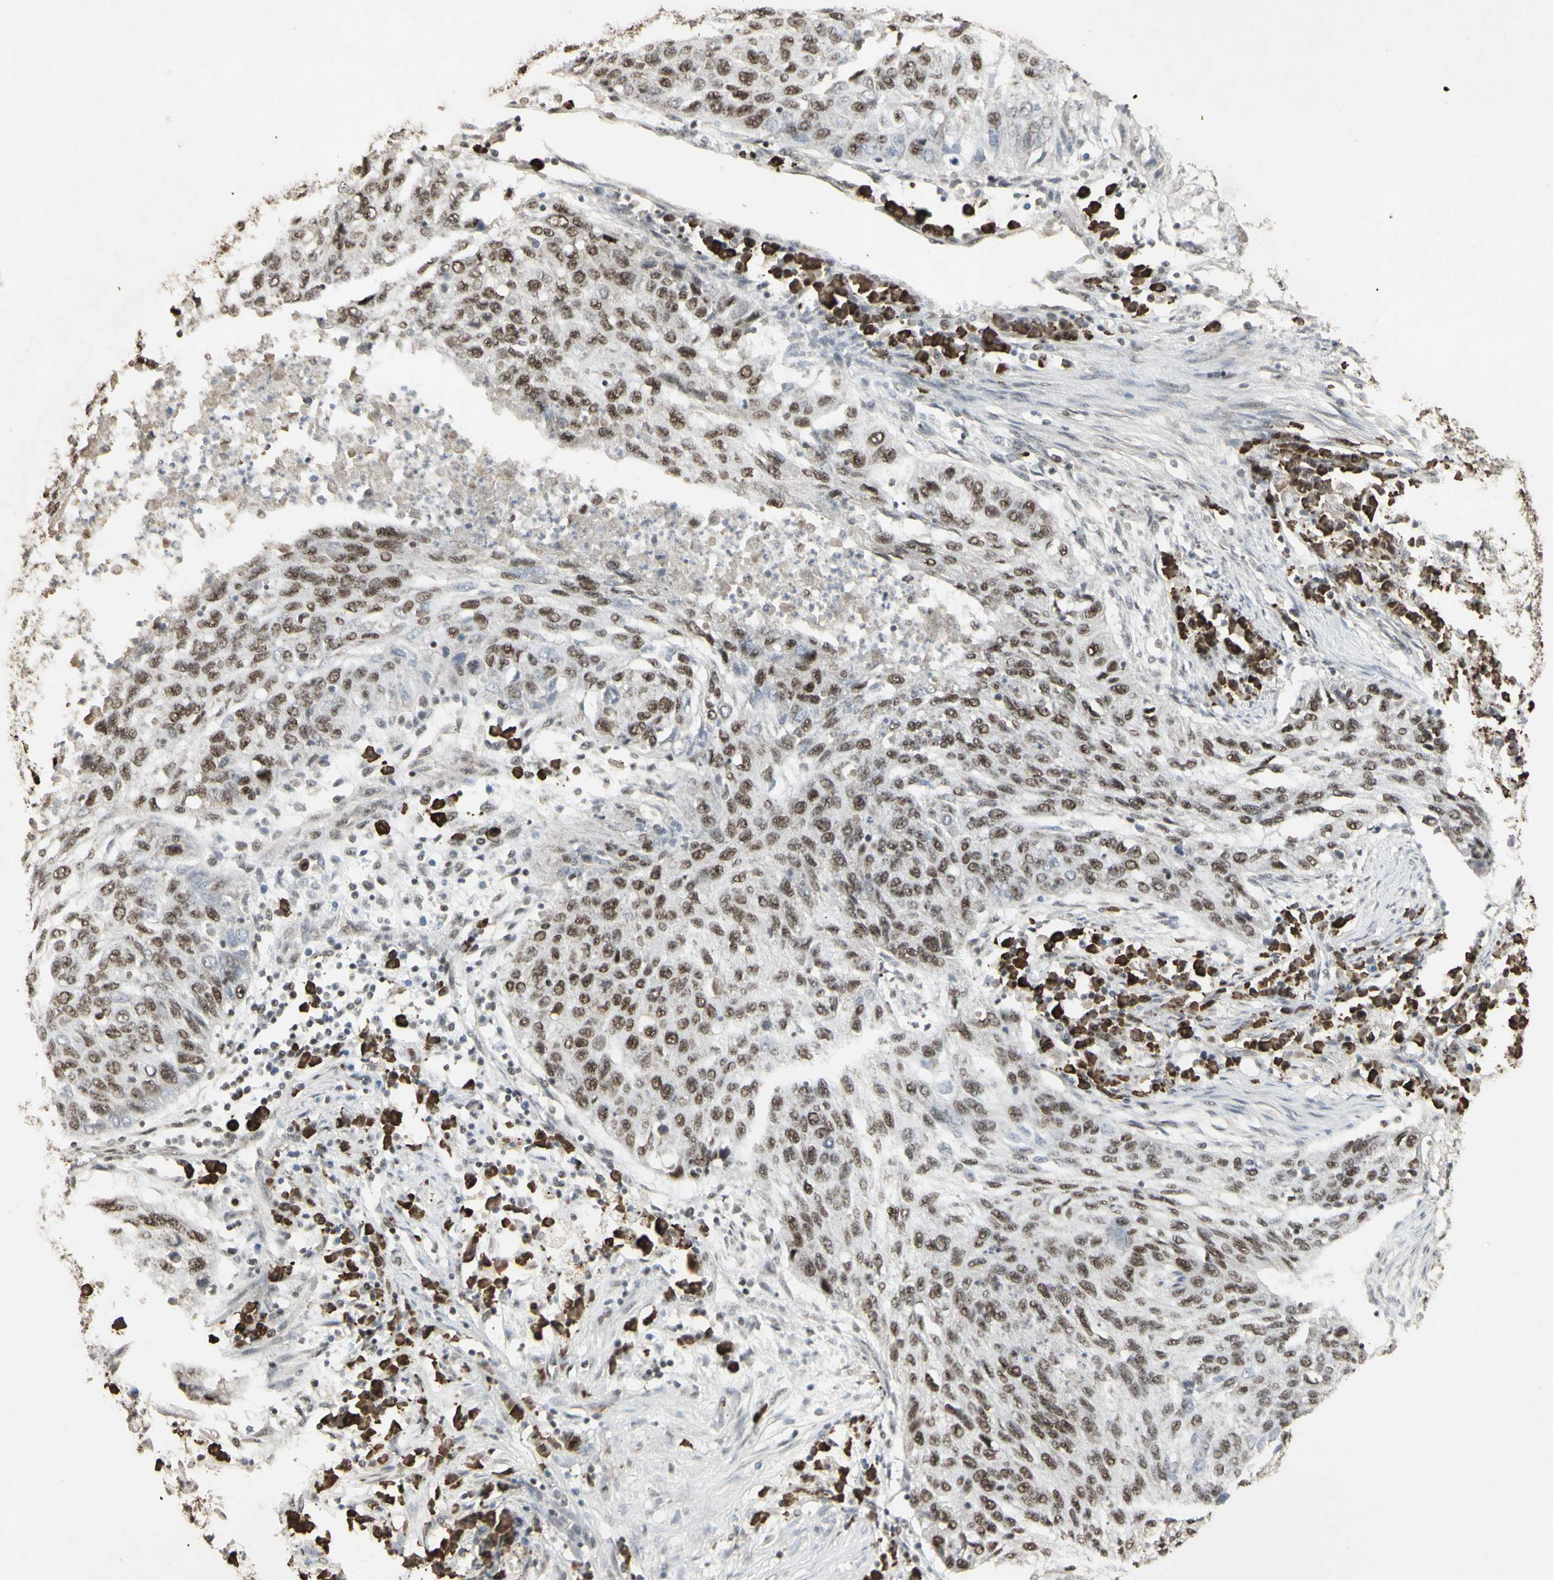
{"staining": {"intensity": "moderate", "quantity": ">75%", "location": "nuclear"}, "tissue": "lung cancer", "cell_type": "Tumor cells", "image_type": "cancer", "snomed": [{"axis": "morphology", "description": "Squamous cell carcinoma, NOS"}, {"axis": "topography", "description": "Lung"}], "caption": "DAB (3,3'-diaminobenzidine) immunohistochemical staining of lung cancer (squamous cell carcinoma) reveals moderate nuclear protein staining in approximately >75% of tumor cells.", "gene": "CCNT1", "patient": {"sex": "female", "age": 63}}